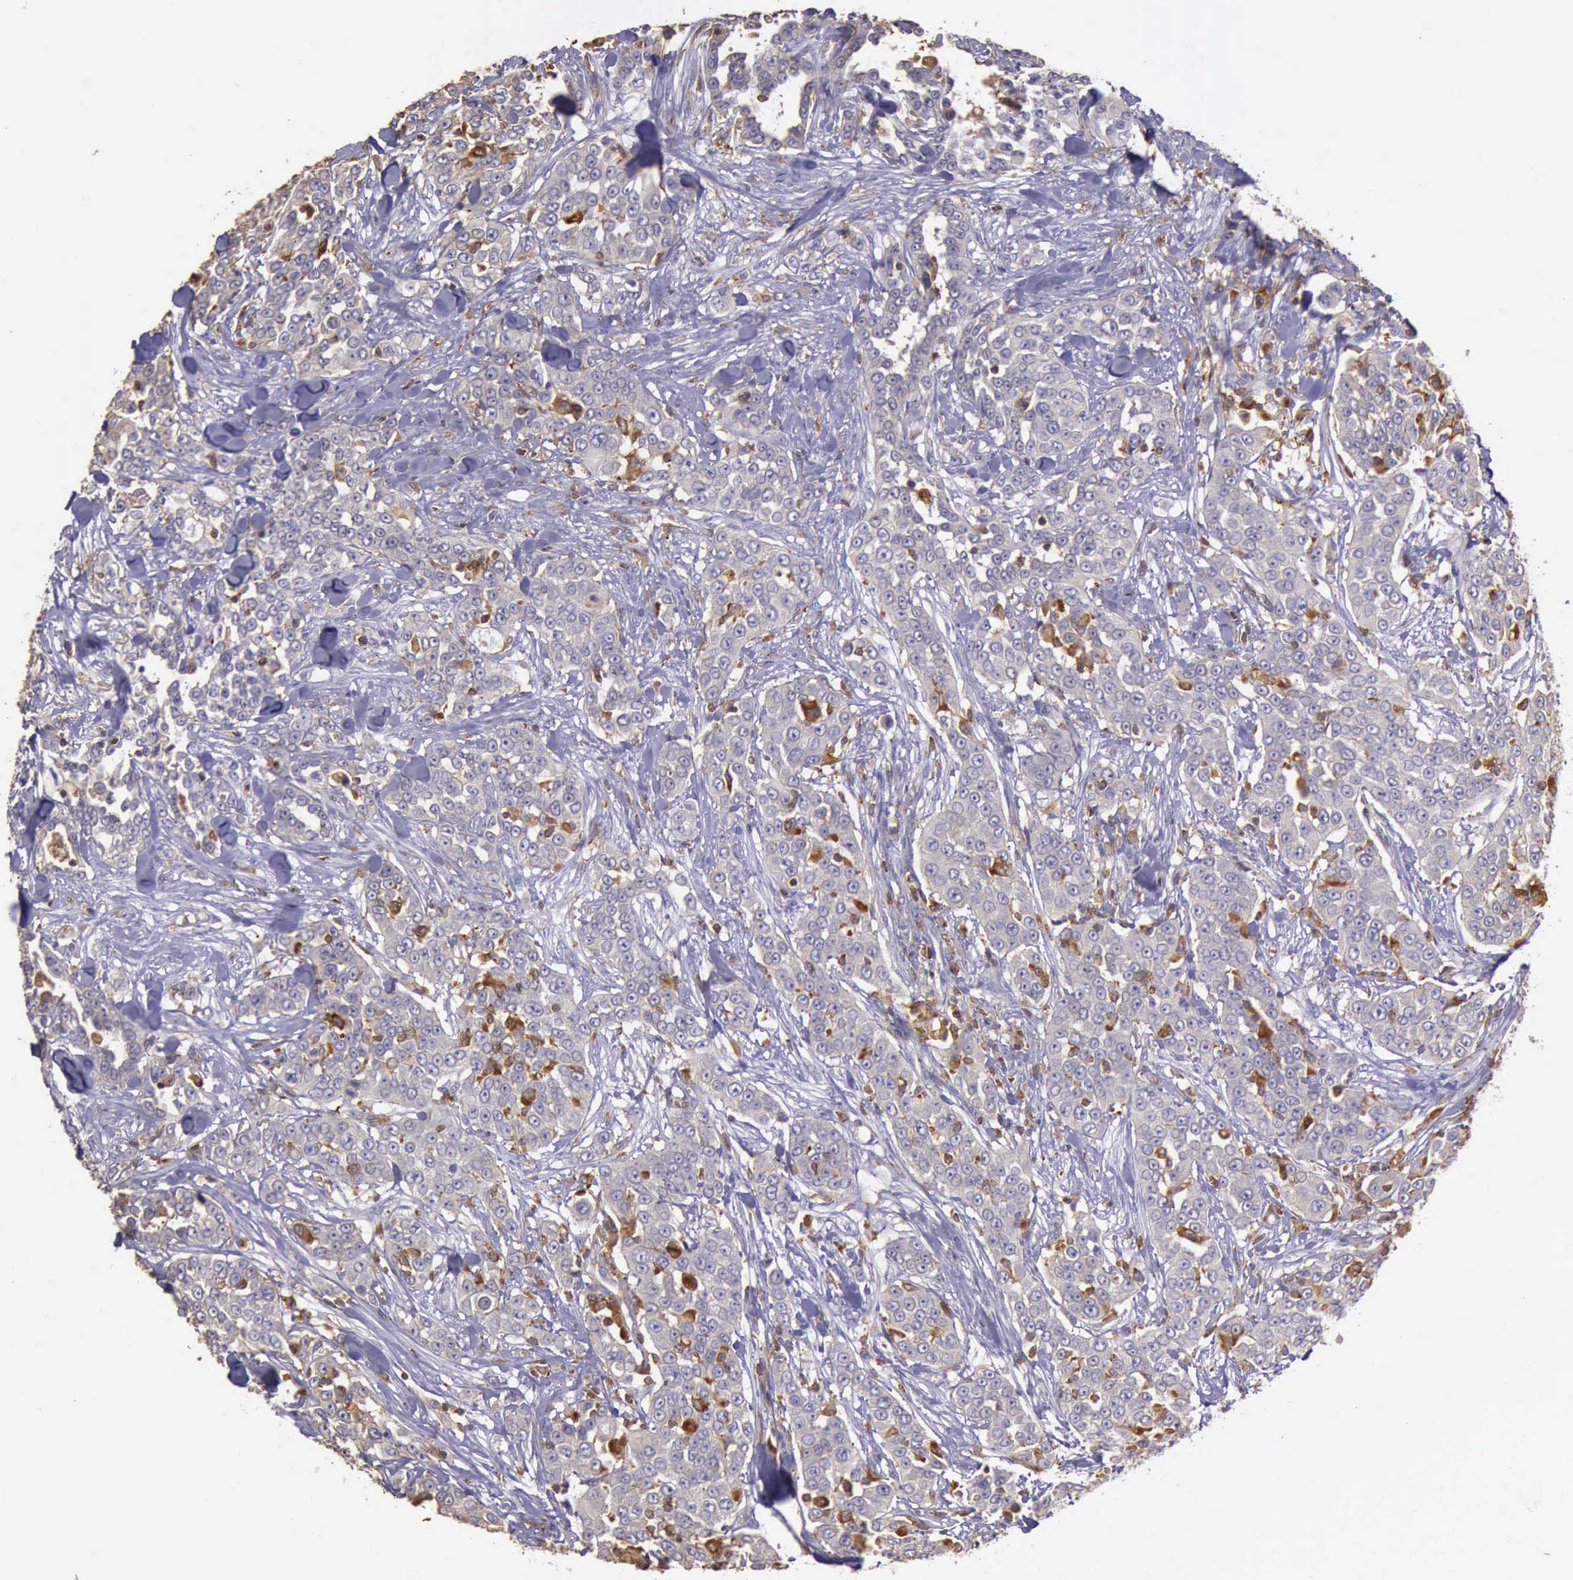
{"staining": {"intensity": "weak", "quantity": "<25%", "location": "cytoplasmic/membranous"}, "tissue": "urothelial cancer", "cell_type": "Tumor cells", "image_type": "cancer", "snomed": [{"axis": "morphology", "description": "Urothelial carcinoma, High grade"}, {"axis": "topography", "description": "Urinary bladder"}], "caption": "This photomicrograph is of urothelial carcinoma (high-grade) stained with immunohistochemistry to label a protein in brown with the nuclei are counter-stained blue. There is no expression in tumor cells.", "gene": "ARHGAP4", "patient": {"sex": "female", "age": 80}}